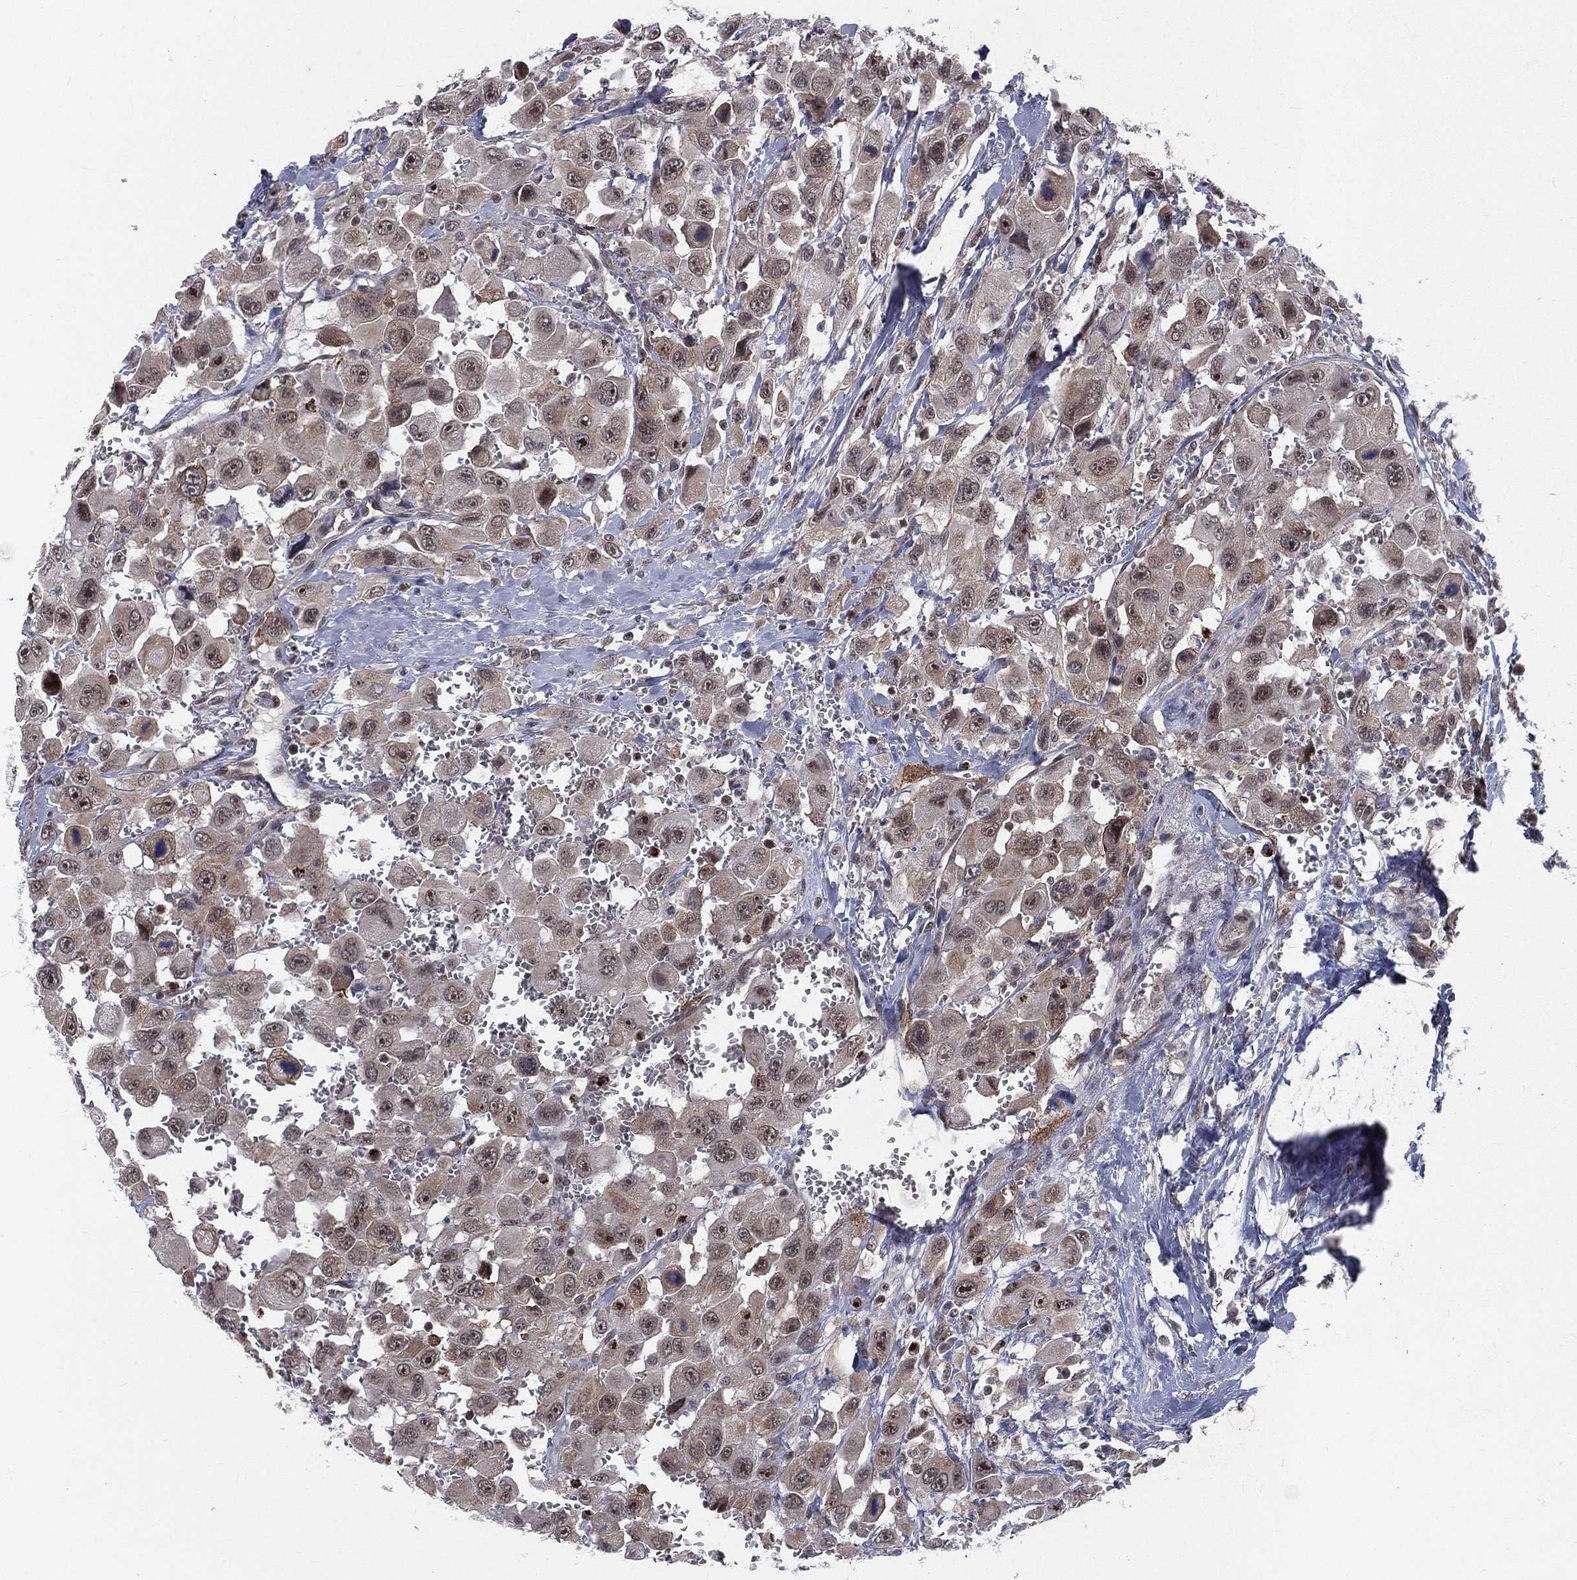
{"staining": {"intensity": "moderate", "quantity": "<25%", "location": "nuclear"}, "tissue": "head and neck cancer", "cell_type": "Tumor cells", "image_type": "cancer", "snomed": [{"axis": "morphology", "description": "Squamous cell carcinoma, NOS"}, {"axis": "morphology", "description": "Squamous cell carcinoma, metastatic, NOS"}, {"axis": "topography", "description": "Oral tissue"}, {"axis": "topography", "description": "Head-Neck"}], "caption": "Immunohistochemical staining of human head and neck cancer (squamous cell carcinoma) exhibits low levels of moderate nuclear protein expression in approximately <25% of tumor cells.", "gene": "MORC2", "patient": {"sex": "female", "age": 85}}